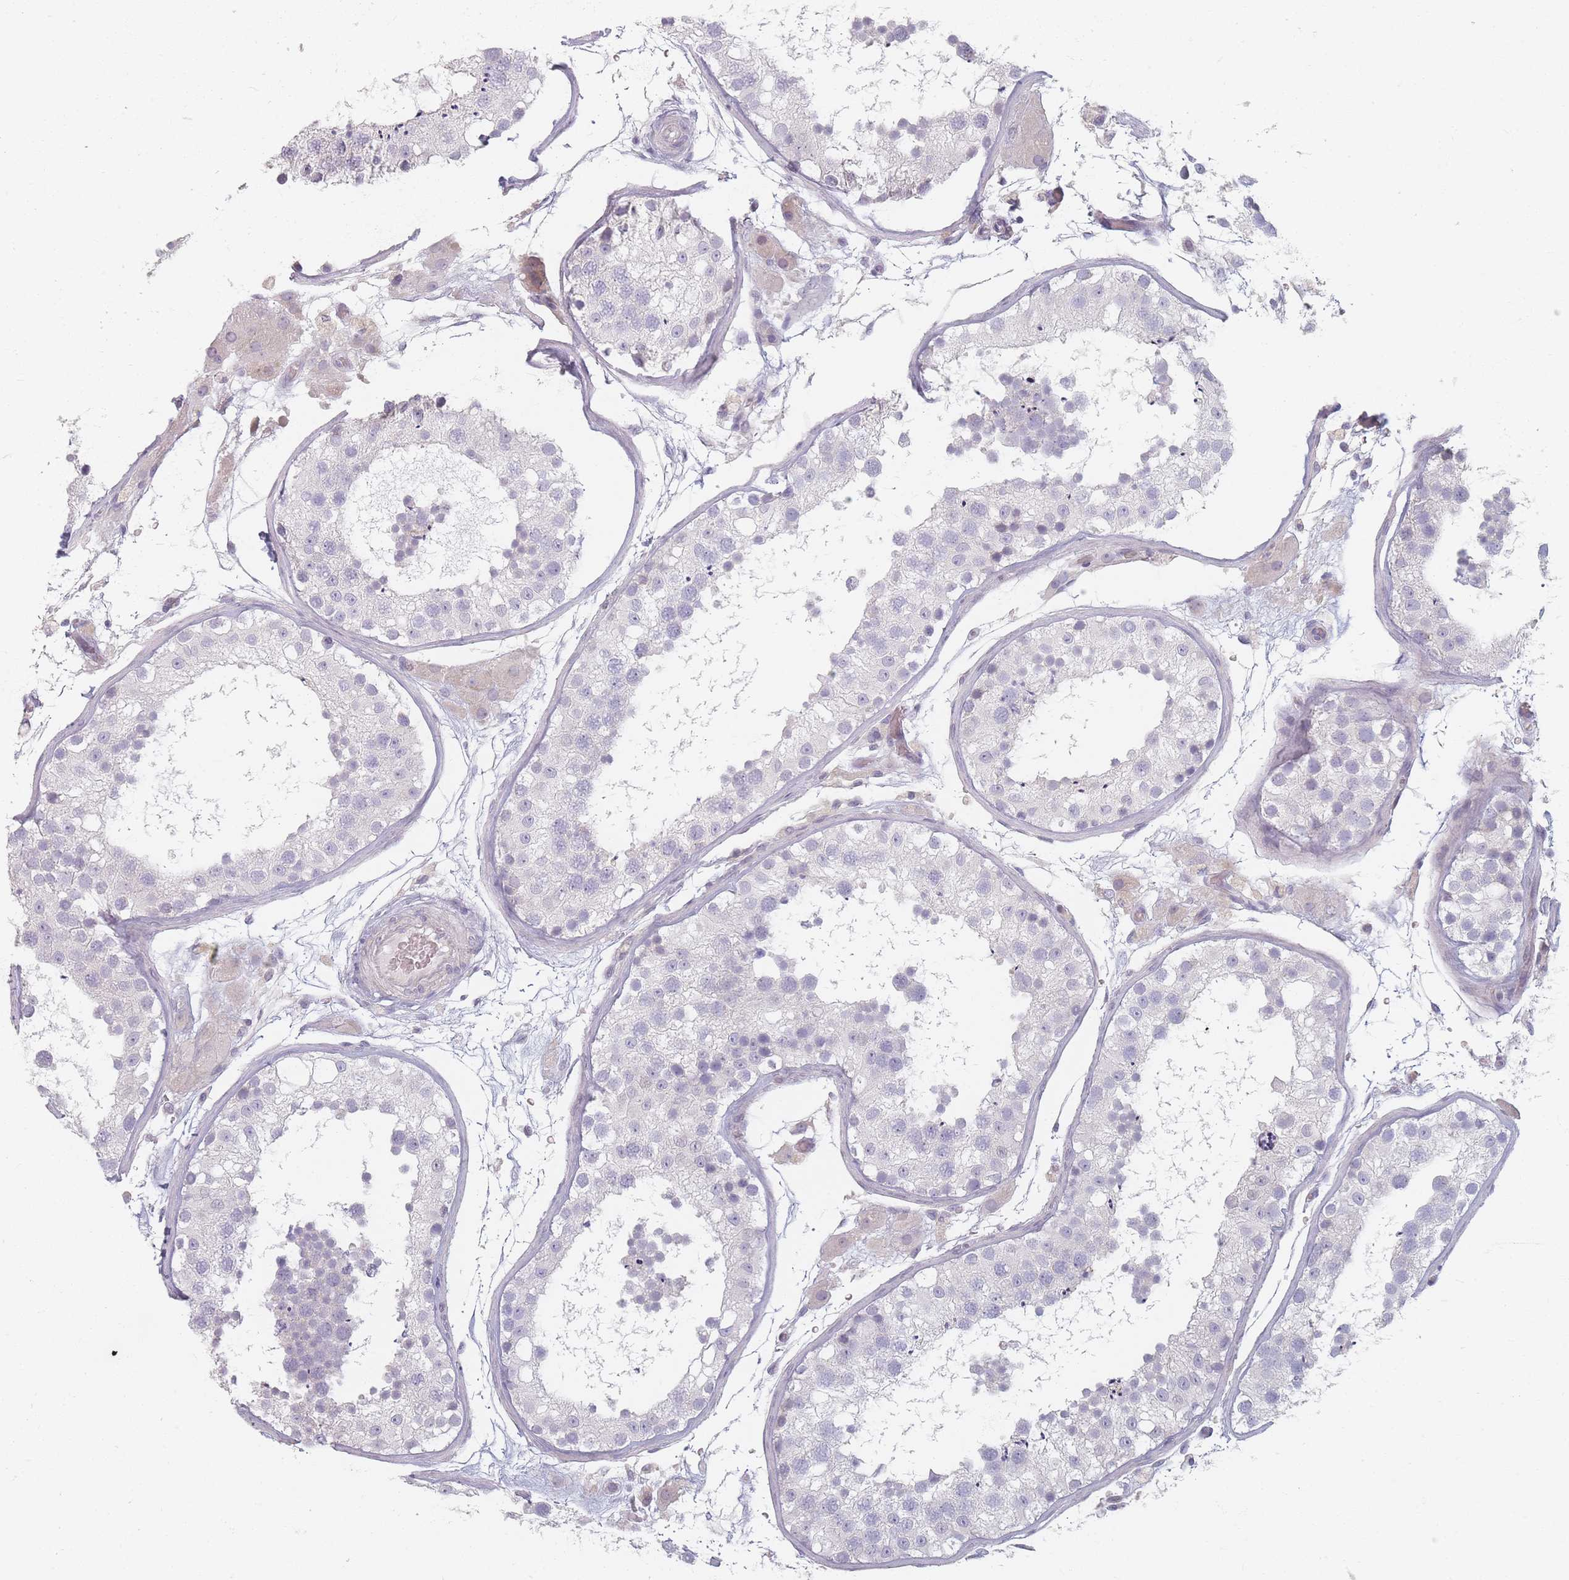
{"staining": {"intensity": "negative", "quantity": "none", "location": "none"}, "tissue": "testis", "cell_type": "Cells in seminiferous ducts", "image_type": "normal", "snomed": [{"axis": "morphology", "description": "Normal tissue, NOS"}, {"axis": "topography", "description": "Testis"}], "caption": "A micrograph of human testis is negative for staining in cells in seminiferous ducts. Brightfield microscopy of immunohistochemistry (IHC) stained with DAB (brown) and hematoxylin (blue), captured at high magnification.", "gene": "TMOD1", "patient": {"sex": "male", "age": 26}}